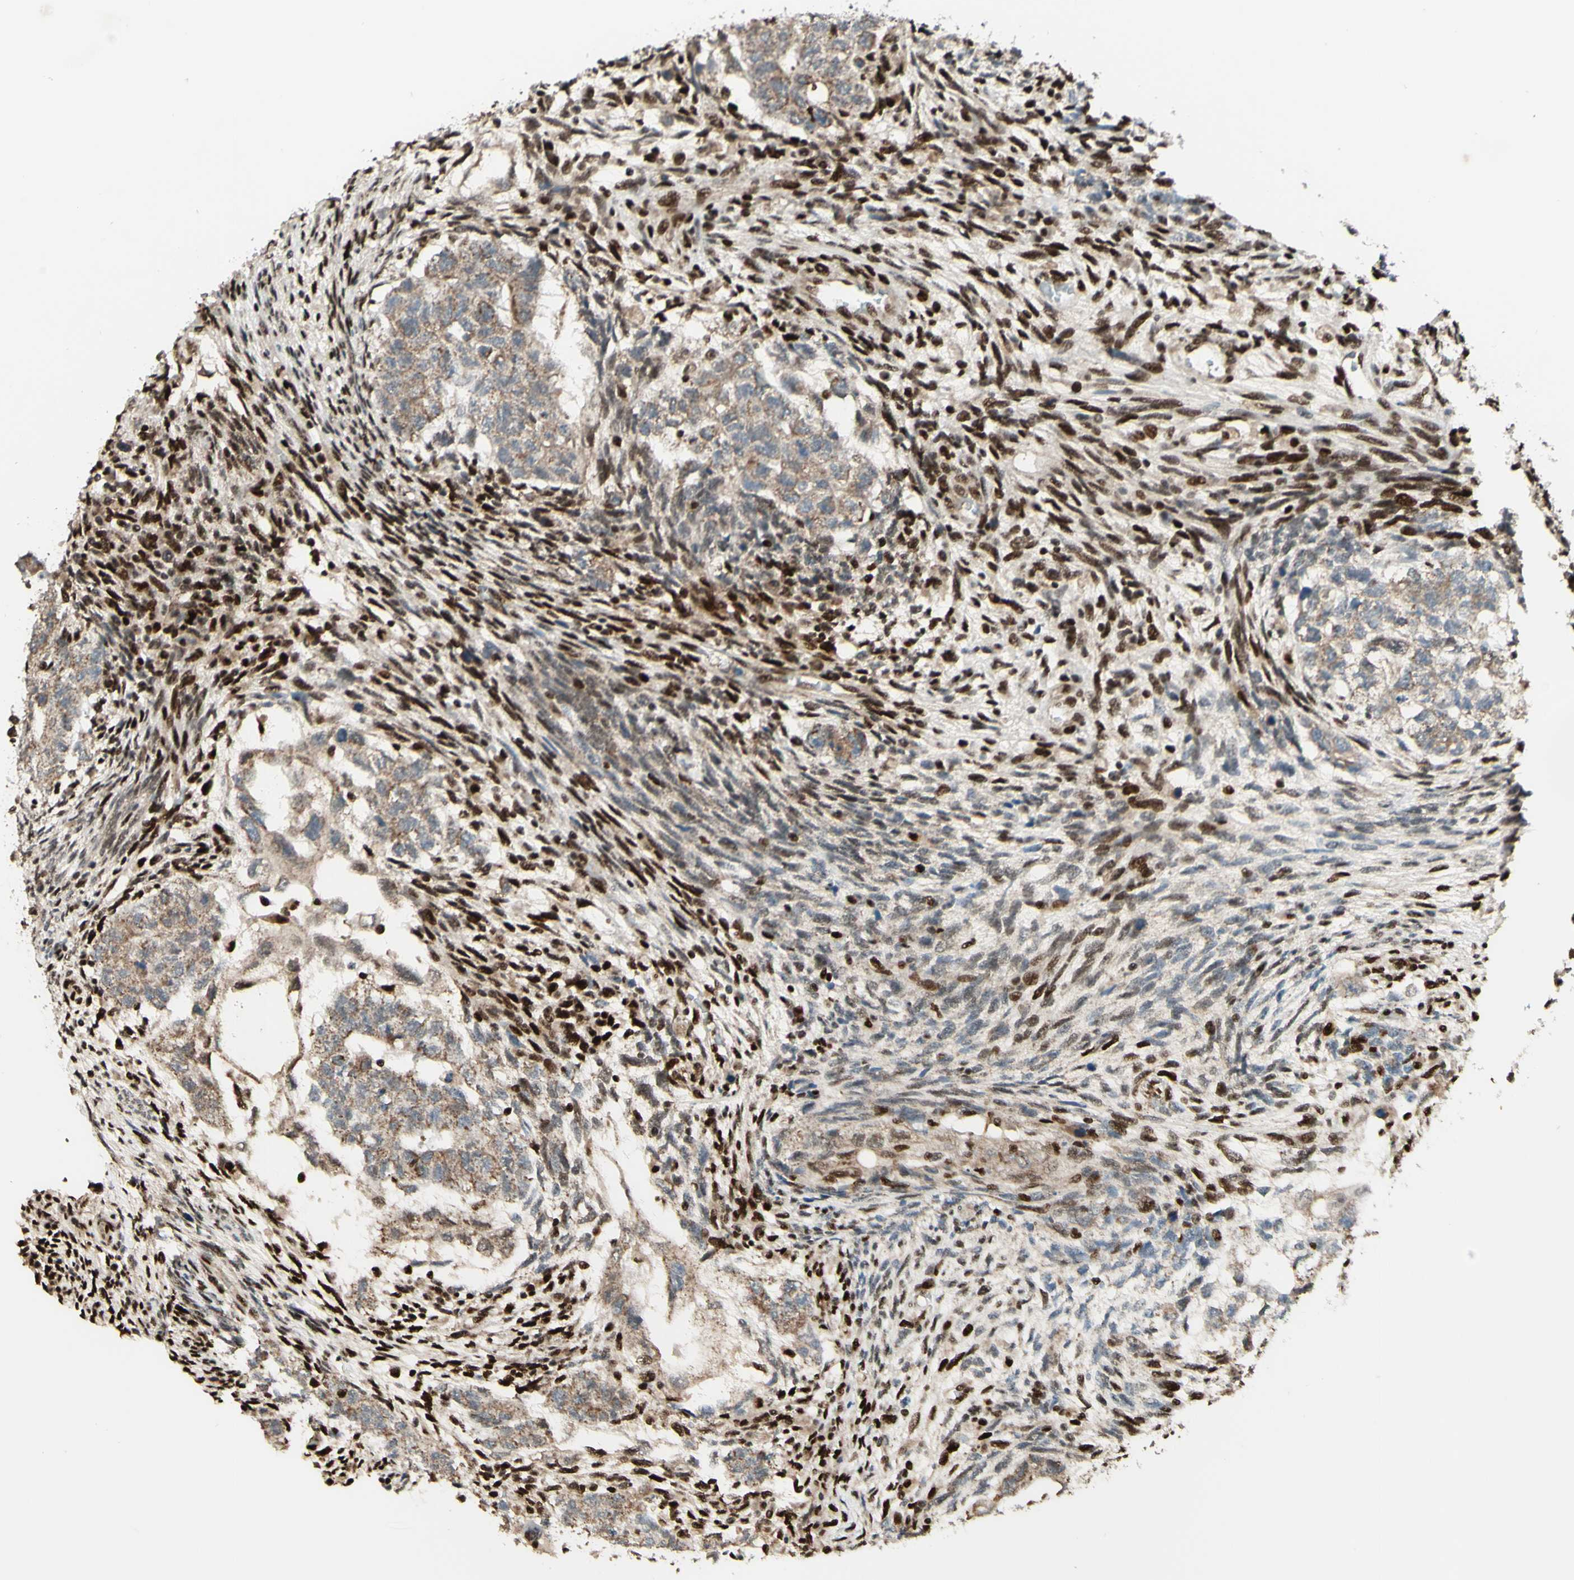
{"staining": {"intensity": "weak", "quantity": ">75%", "location": "cytoplasmic/membranous"}, "tissue": "testis cancer", "cell_type": "Tumor cells", "image_type": "cancer", "snomed": [{"axis": "morphology", "description": "Normal tissue, NOS"}, {"axis": "morphology", "description": "Carcinoma, Embryonal, NOS"}, {"axis": "topography", "description": "Testis"}], "caption": "Protein staining exhibits weak cytoplasmic/membranous positivity in about >75% of tumor cells in testis embryonal carcinoma.", "gene": "NR3C1", "patient": {"sex": "male", "age": 36}}